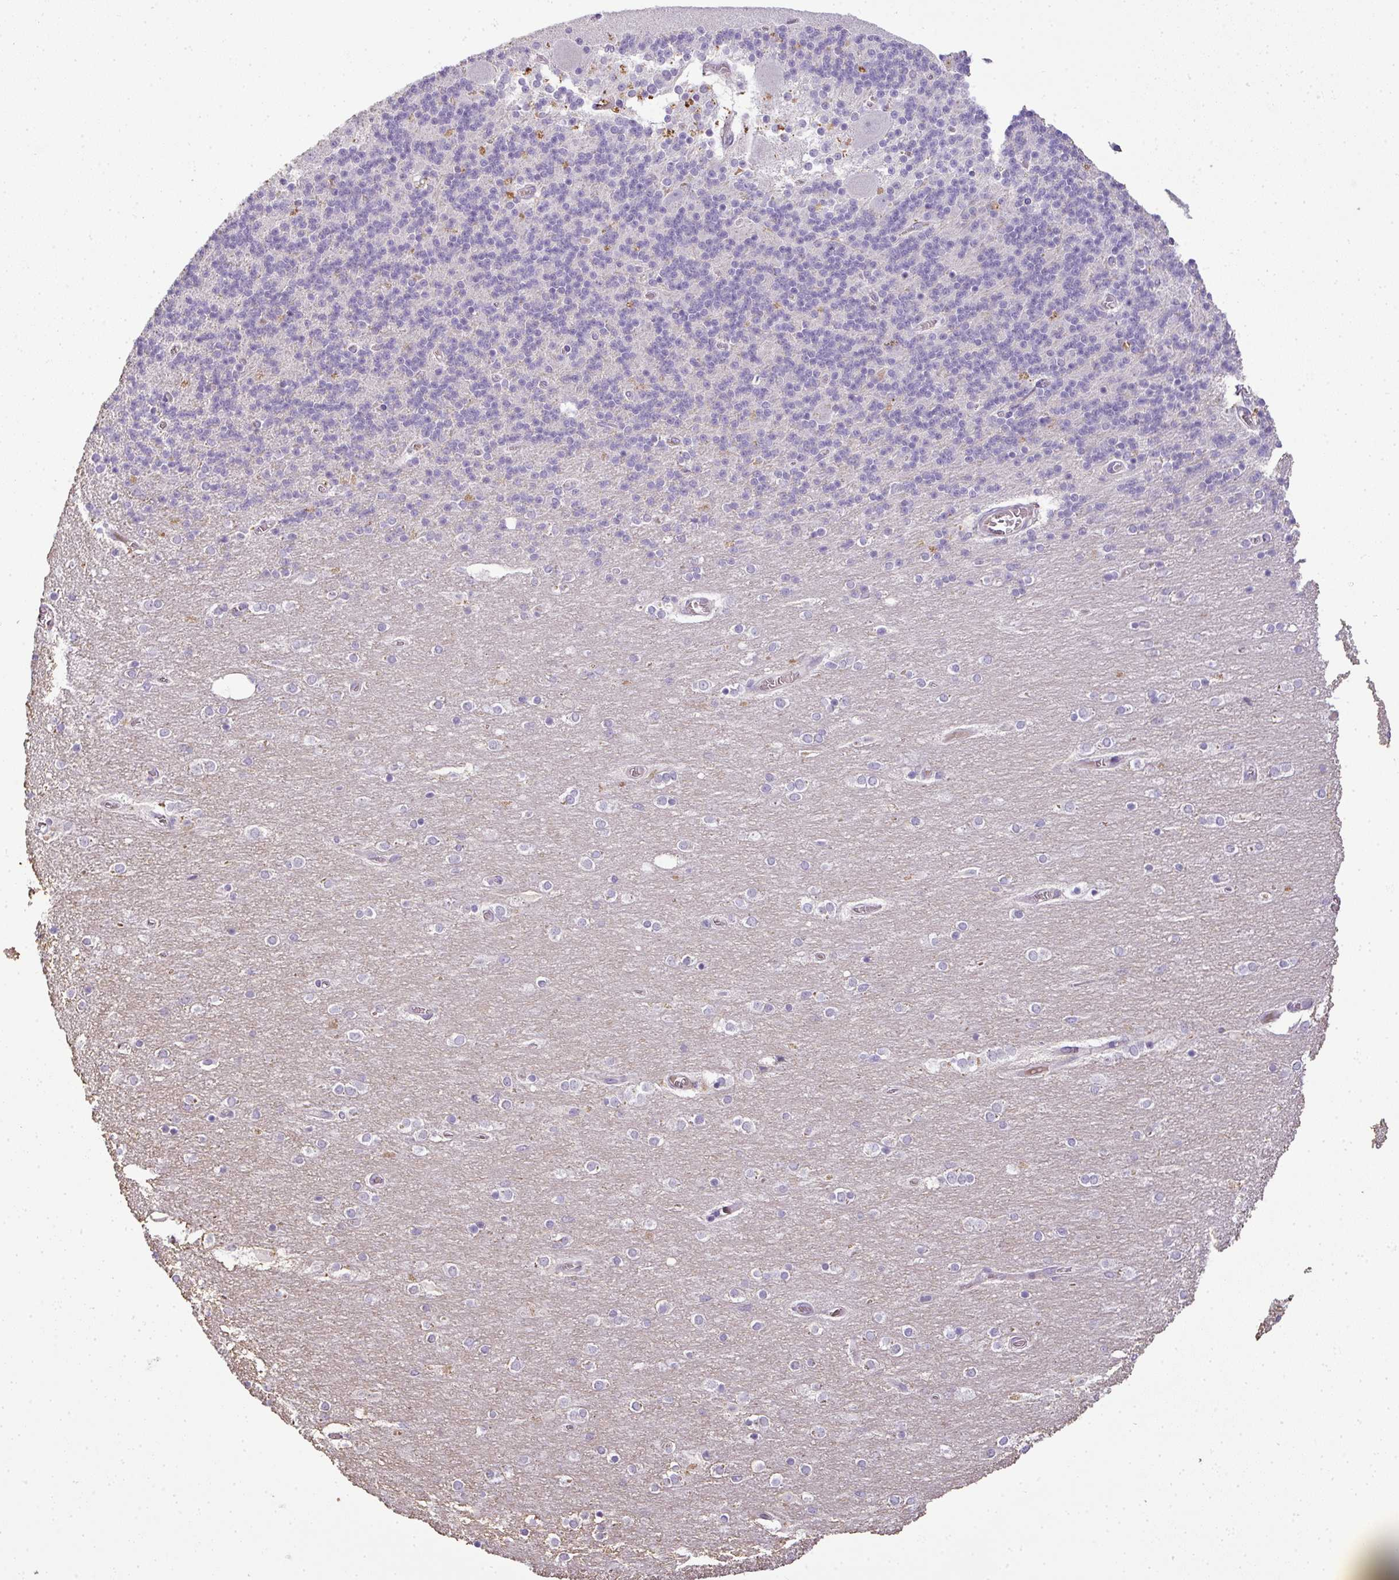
{"staining": {"intensity": "negative", "quantity": "none", "location": "none"}, "tissue": "cerebellum", "cell_type": "Cells in granular layer", "image_type": "normal", "snomed": [{"axis": "morphology", "description": "Normal tissue, NOS"}, {"axis": "topography", "description": "Cerebellum"}], "caption": "High power microscopy histopathology image of an immunohistochemistry image of normal cerebellum, revealing no significant staining in cells in granular layer.", "gene": "CMPK1", "patient": {"sex": "female", "age": 54}}